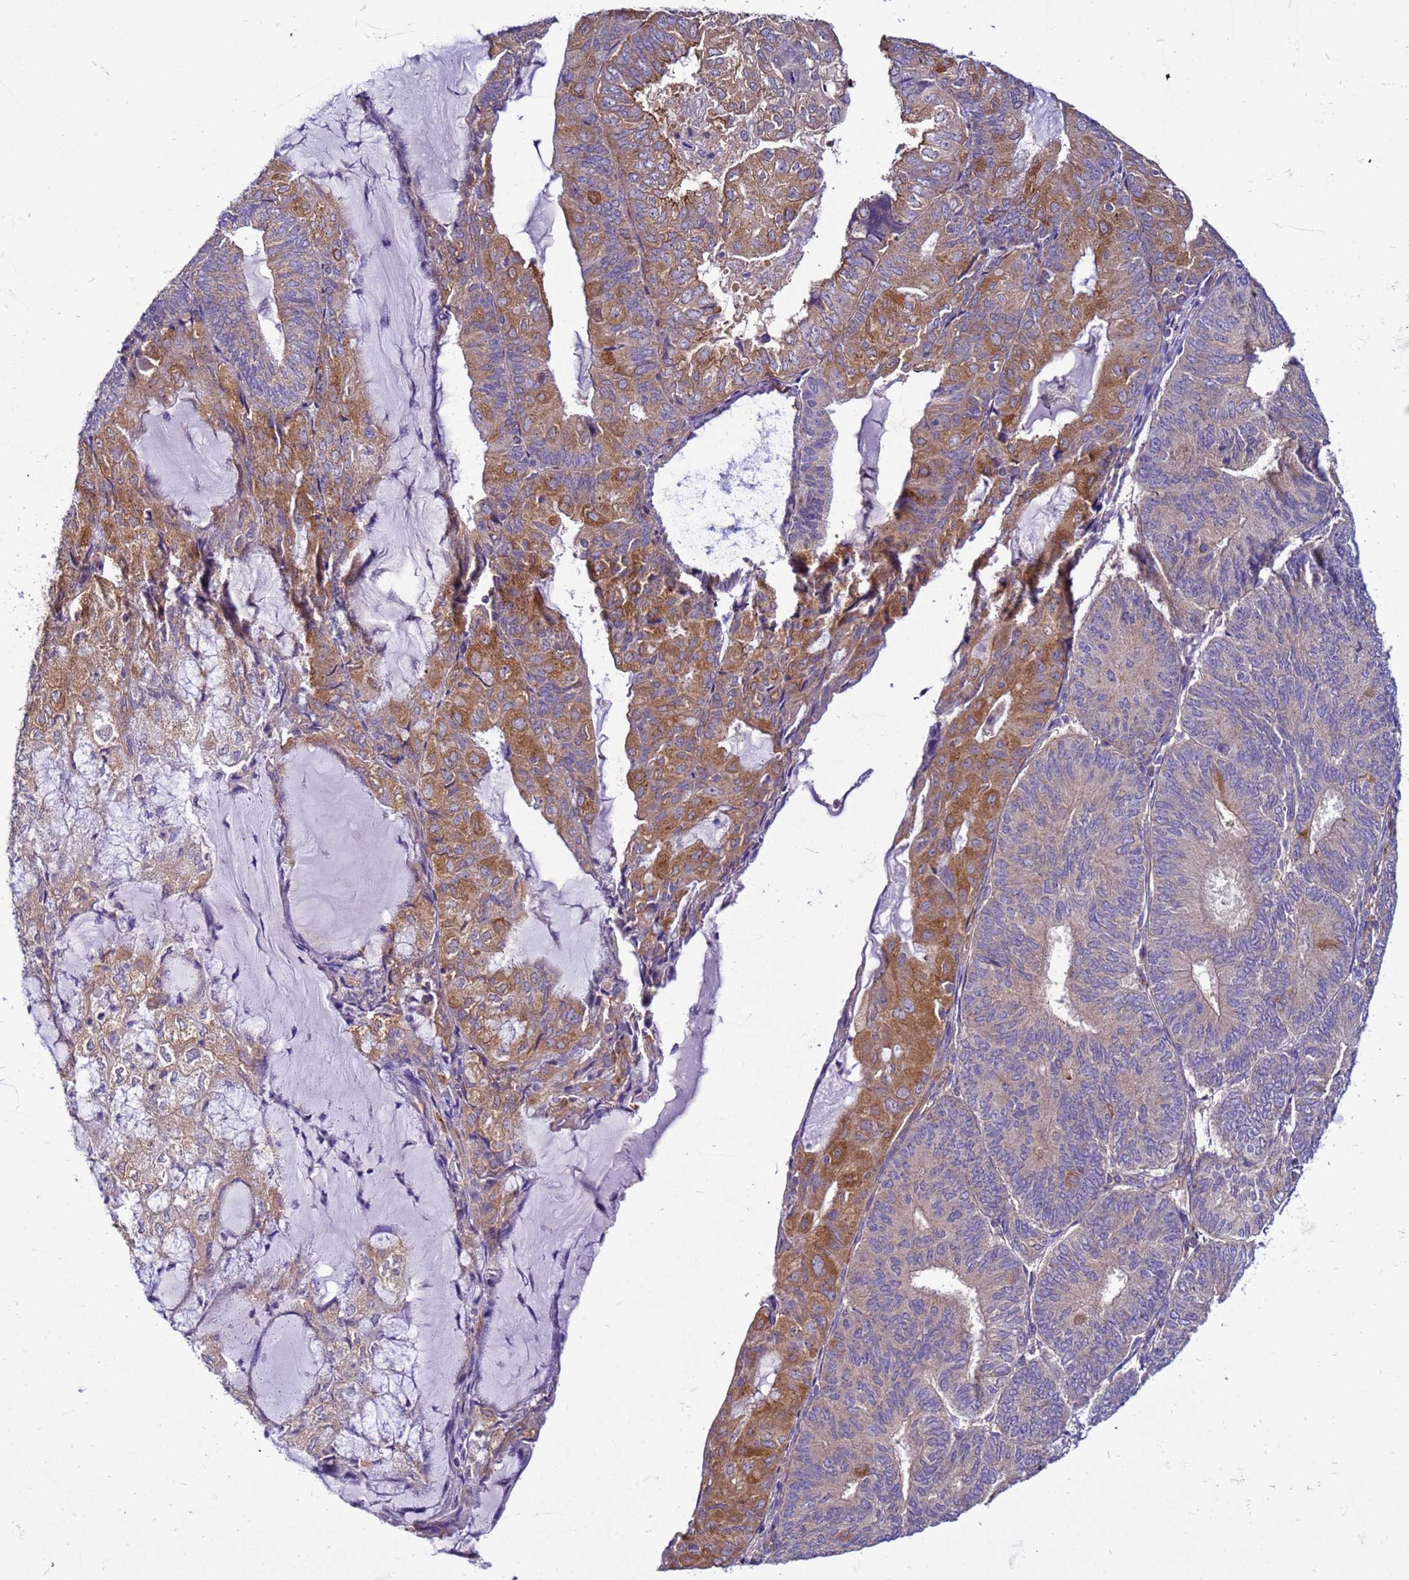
{"staining": {"intensity": "moderate", "quantity": ">75%", "location": "cytoplasmic/membranous"}, "tissue": "endometrial cancer", "cell_type": "Tumor cells", "image_type": "cancer", "snomed": [{"axis": "morphology", "description": "Adenocarcinoma, NOS"}, {"axis": "topography", "description": "Endometrium"}], "caption": "Endometrial adenocarcinoma stained with a brown dye exhibits moderate cytoplasmic/membranous positive staining in approximately >75% of tumor cells.", "gene": "PKD1", "patient": {"sex": "female", "age": 81}}